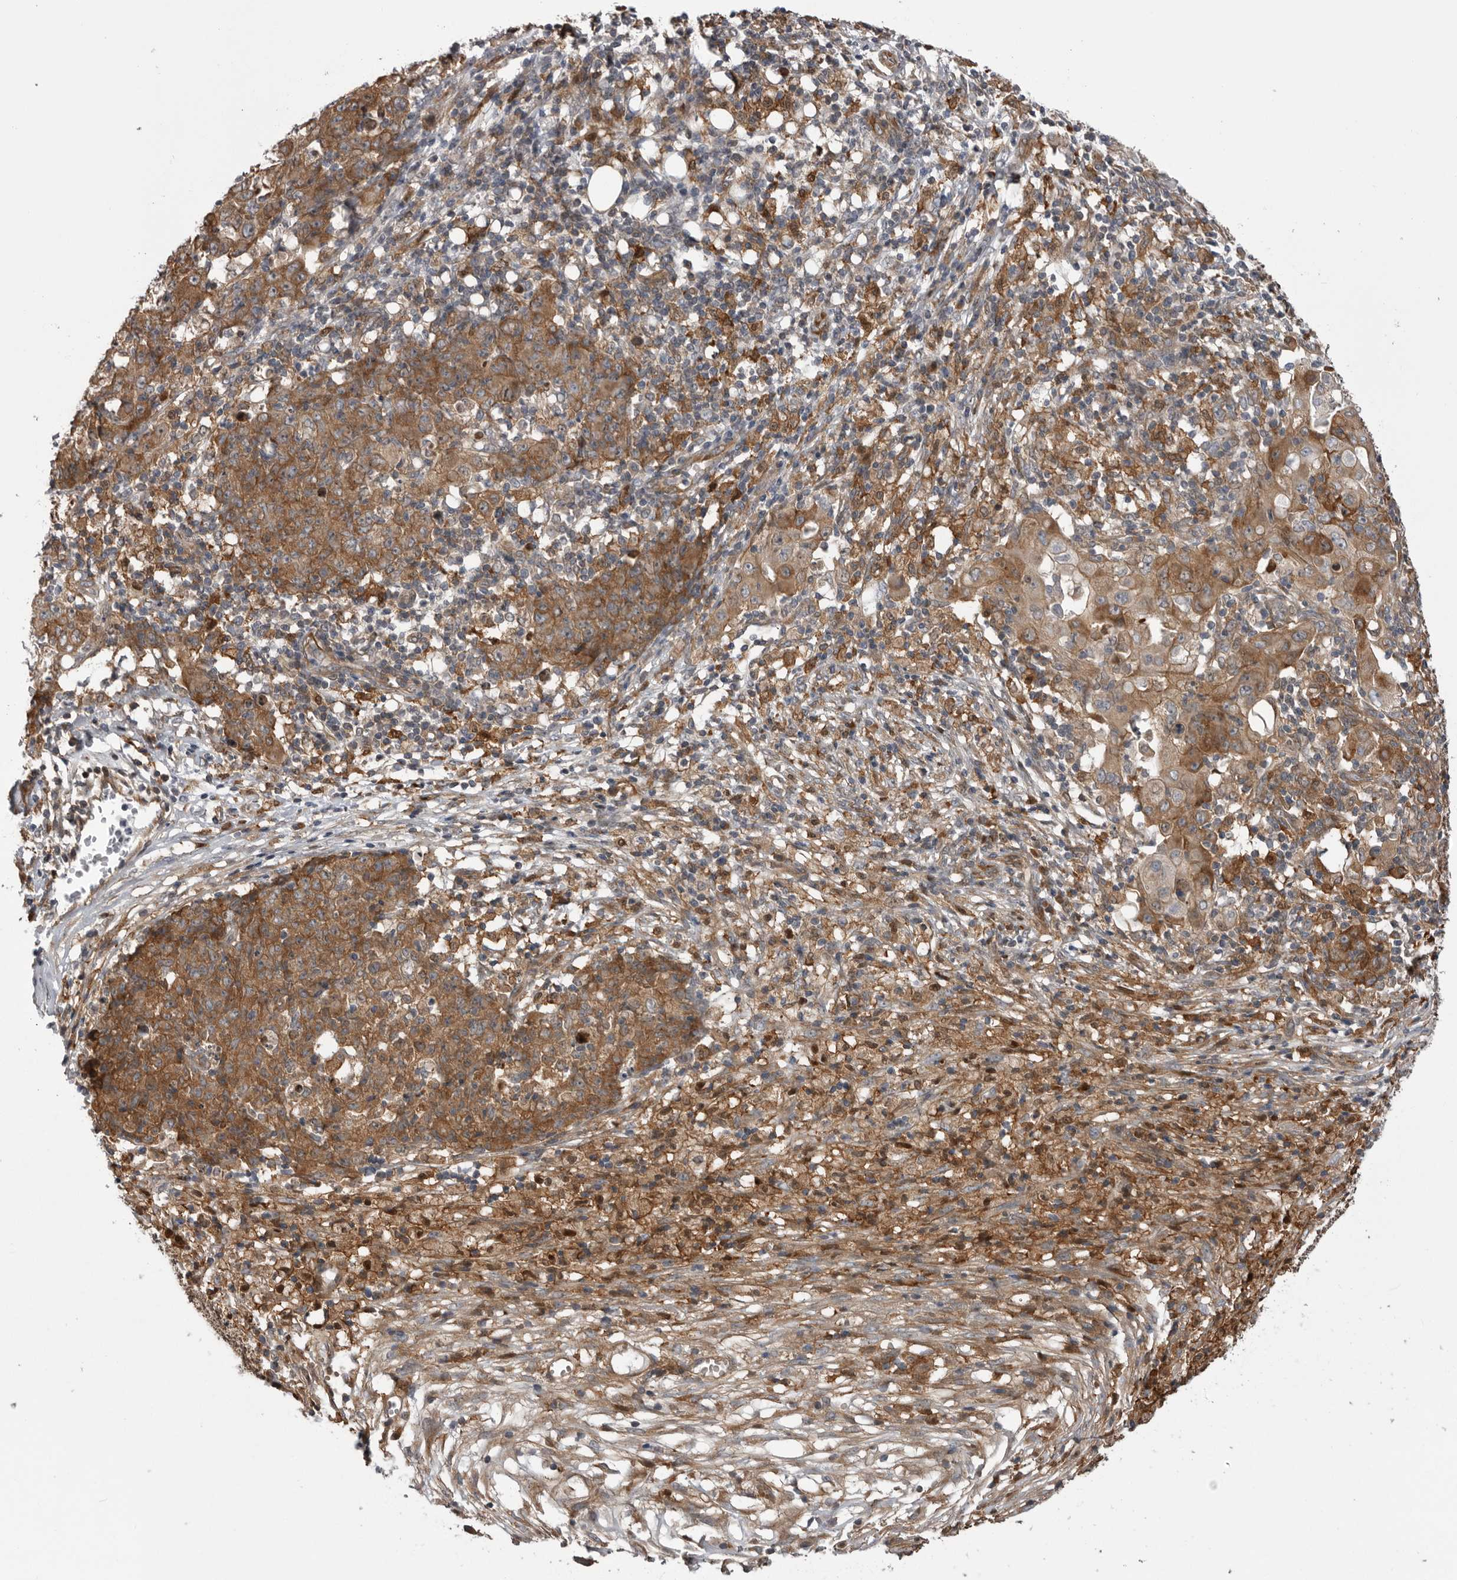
{"staining": {"intensity": "moderate", "quantity": ">75%", "location": "cytoplasmic/membranous"}, "tissue": "ovarian cancer", "cell_type": "Tumor cells", "image_type": "cancer", "snomed": [{"axis": "morphology", "description": "Carcinoma, endometroid"}, {"axis": "topography", "description": "Ovary"}], "caption": "IHC (DAB (3,3'-diaminobenzidine)) staining of human endometroid carcinoma (ovarian) exhibits moderate cytoplasmic/membranous protein expression in about >75% of tumor cells. (Brightfield microscopy of DAB IHC at high magnification).", "gene": "RAB3GAP2", "patient": {"sex": "female", "age": 42}}